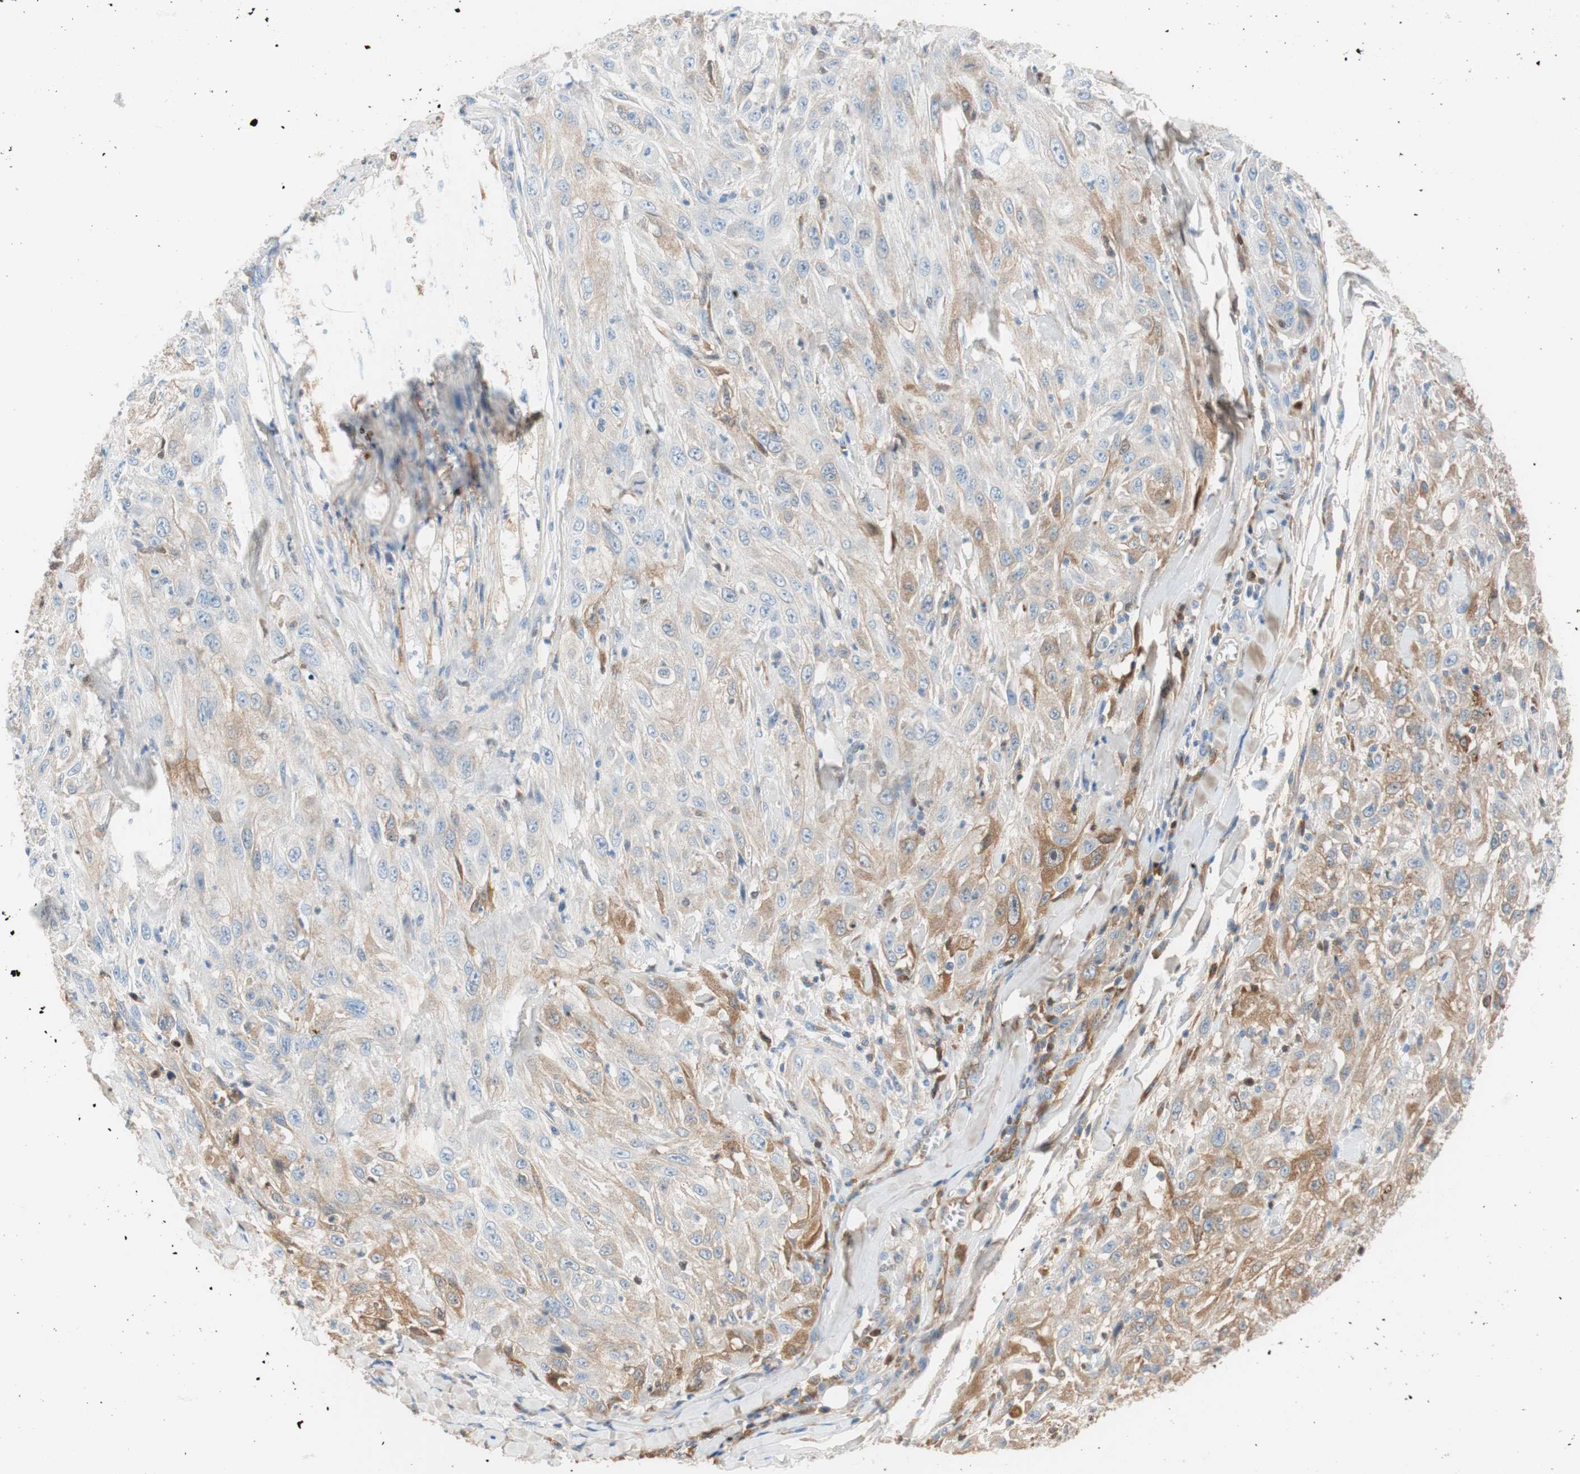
{"staining": {"intensity": "weak", "quantity": "25%-75%", "location": "cytoplasmic/membranous"}, "tissue": "skin cancer", "cell_type": "Tumor cells", "image_type": "cancer", "snomed": [{"axis": "morphology", "description": "Squamous cell carcinoma, NOS"}, {"axis": "morphology", "description": "Squamous cell carcinoma, metastatic, NOS"}, {"axis": "topography", "description": "Skin"}, {"axis": "topography", "description": "Lymph node"}], "caption": "Human skin squamous cell carcinoma stained for a protein (brown) shows weak cytoplasmic/membranous positive staining in approximately 25%-75% of tumor cells.", "gene": "RBP4", "patient": {"sex": "male", "age": 75}}